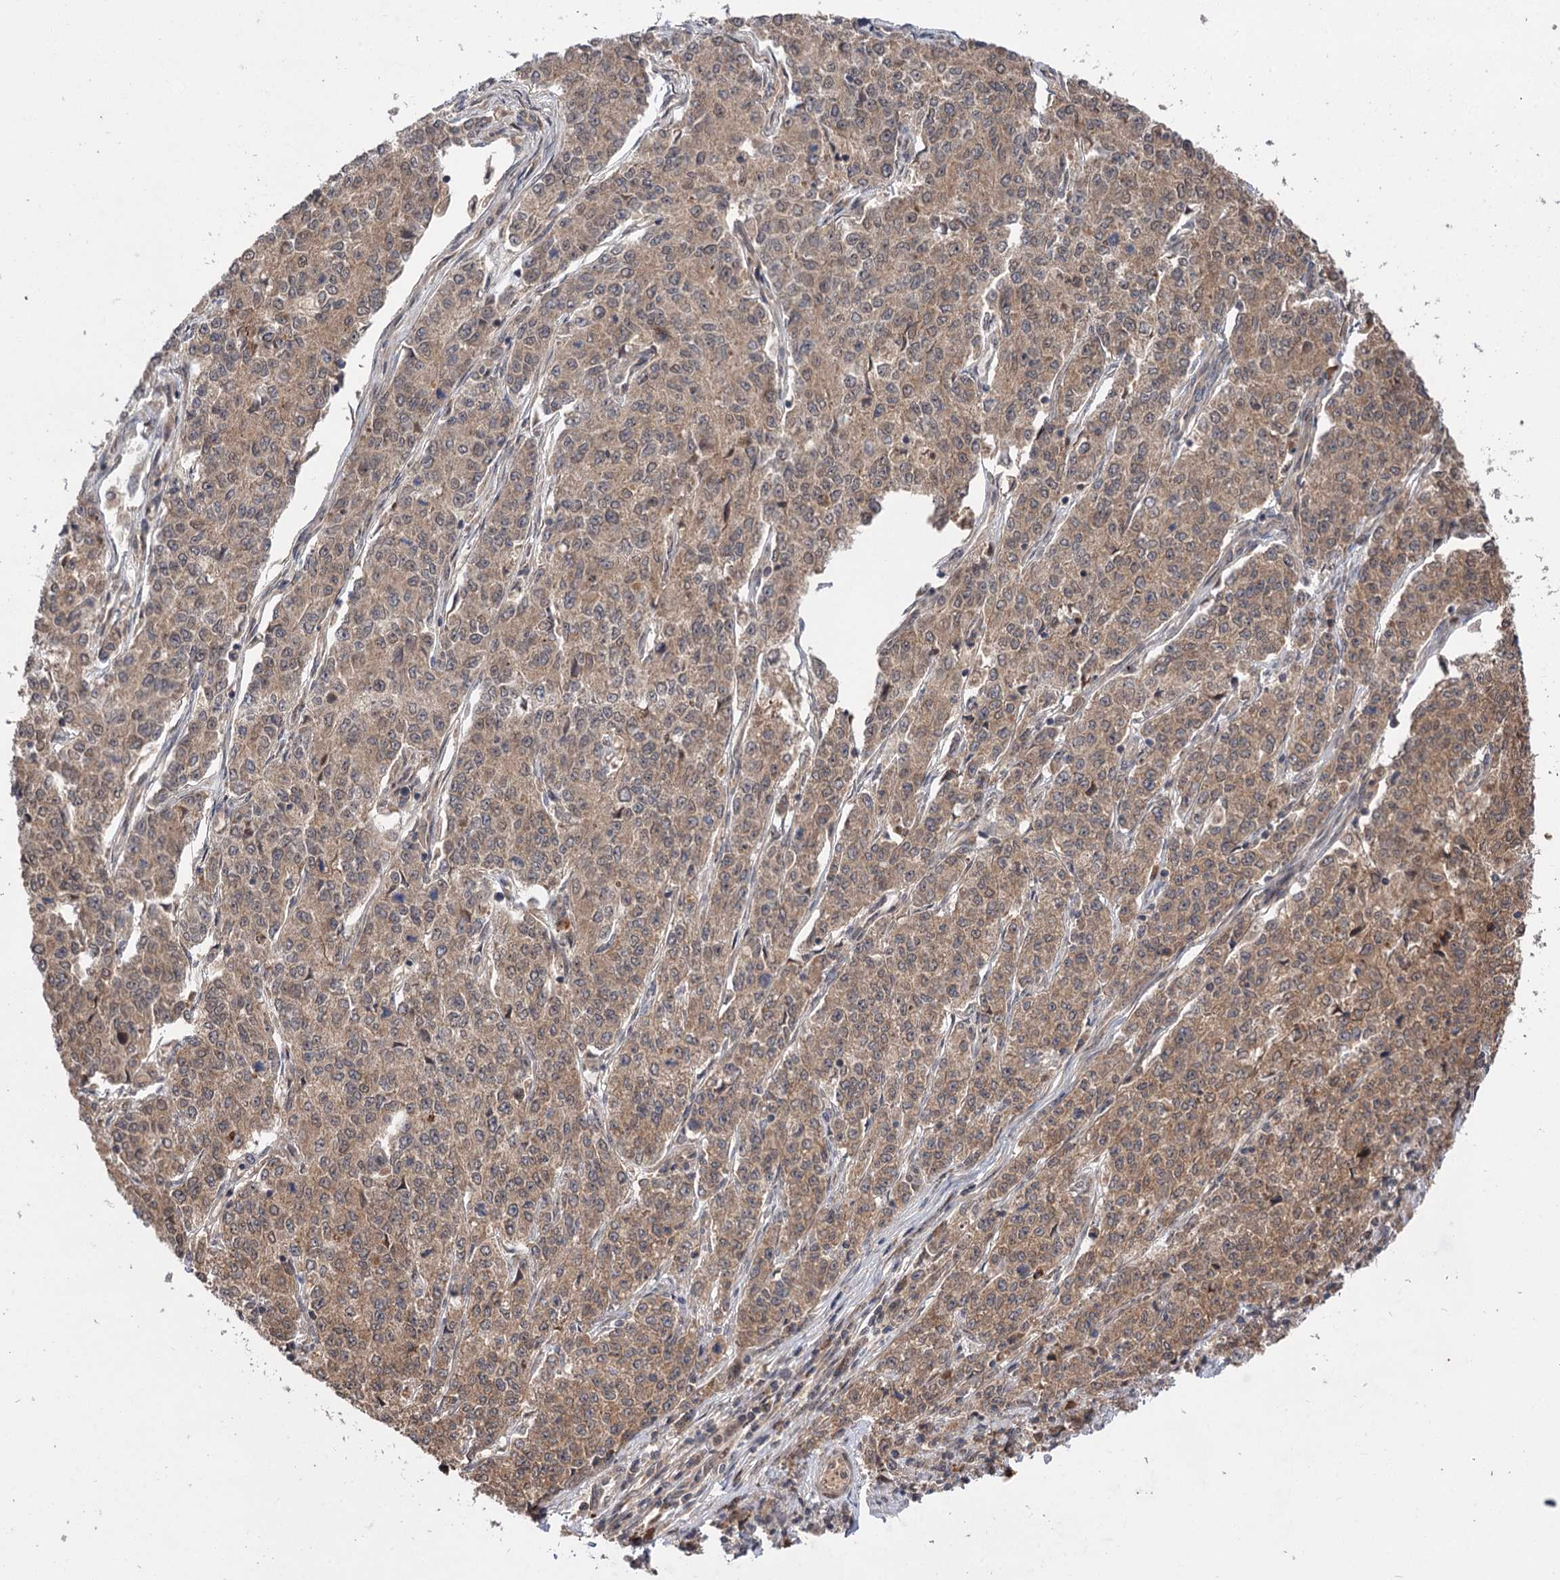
{"staining": {"intensity": "moderate", "quantity": ">75%", "location": "cytoplasmic/membranous"}, "tissue": "endometrial cancer", "cell_type": "Tumor cells", "image_type": "cancer", "snomed": [{"axis": "morphology", "description": "Adenocarcinoma, NOS"}, {"axis": "topography", "description": "Endometrium"}], "caption": "A brown stain labels moderate cytoplasmic/membranous staining of a protein in endometrial cancer (adenocarcinoma) tumor cells.", "gene": "FBXW8", "patient": {"sex": "female", "age": 50}}